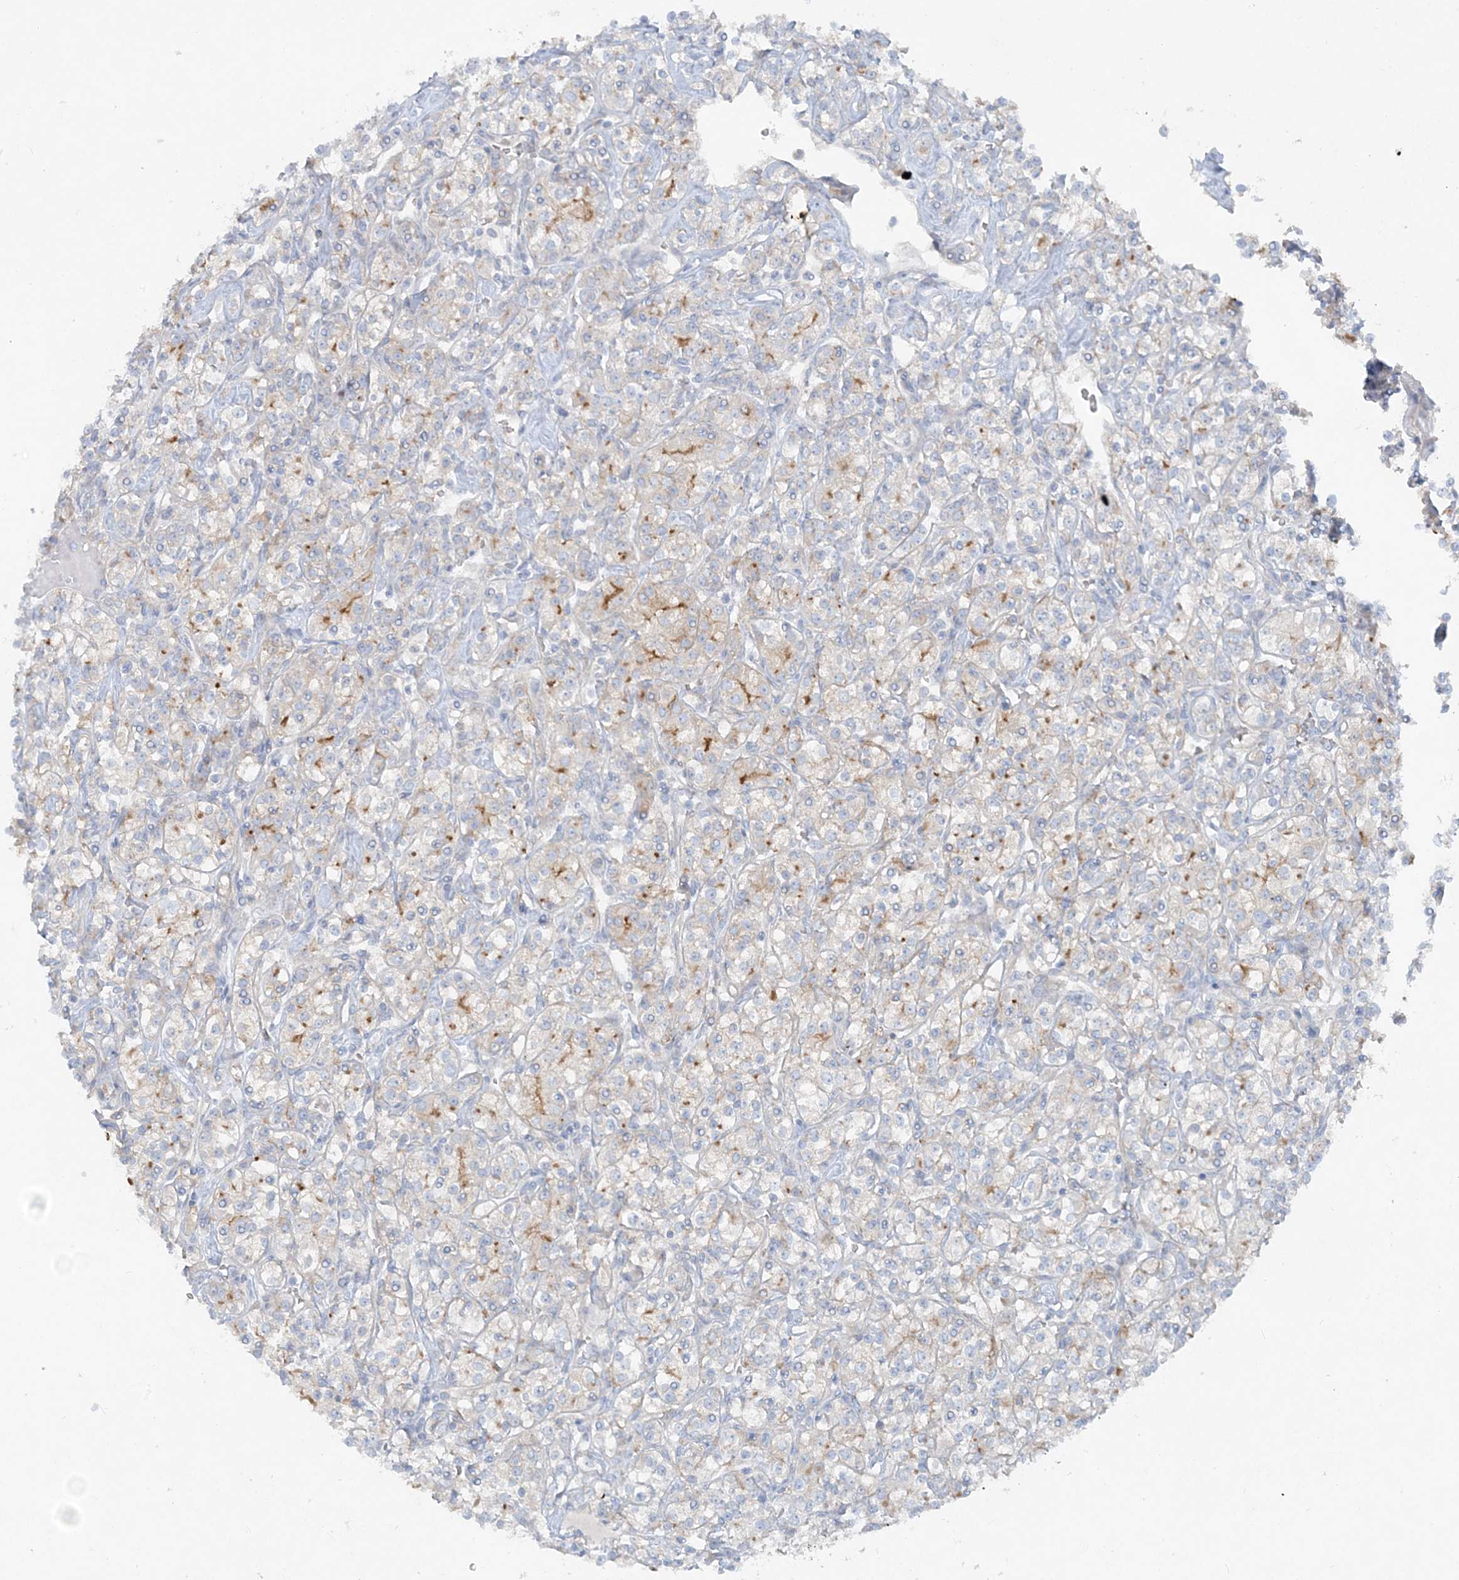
{"staining": {"intensity": "moderate", "quantity": "<25%", "location": "cytoplasmic/membranous"}, "tissue": "renal cancer", "cell_type": "Tumor cells", "image_type": "cancer", "snomed": [{"axis": "morphology", "description": "Adenocarcinoma, NOS"}, {"axis": "topography", "description": "Kidney"}], "caption": "Protein expression analysis of renal cancer reveals moderate cytoplasmic/membranous positivity in about <25% of tumor cells.", "gene": "ATP11A", "patient": {"sex": "male", "age": 77}}